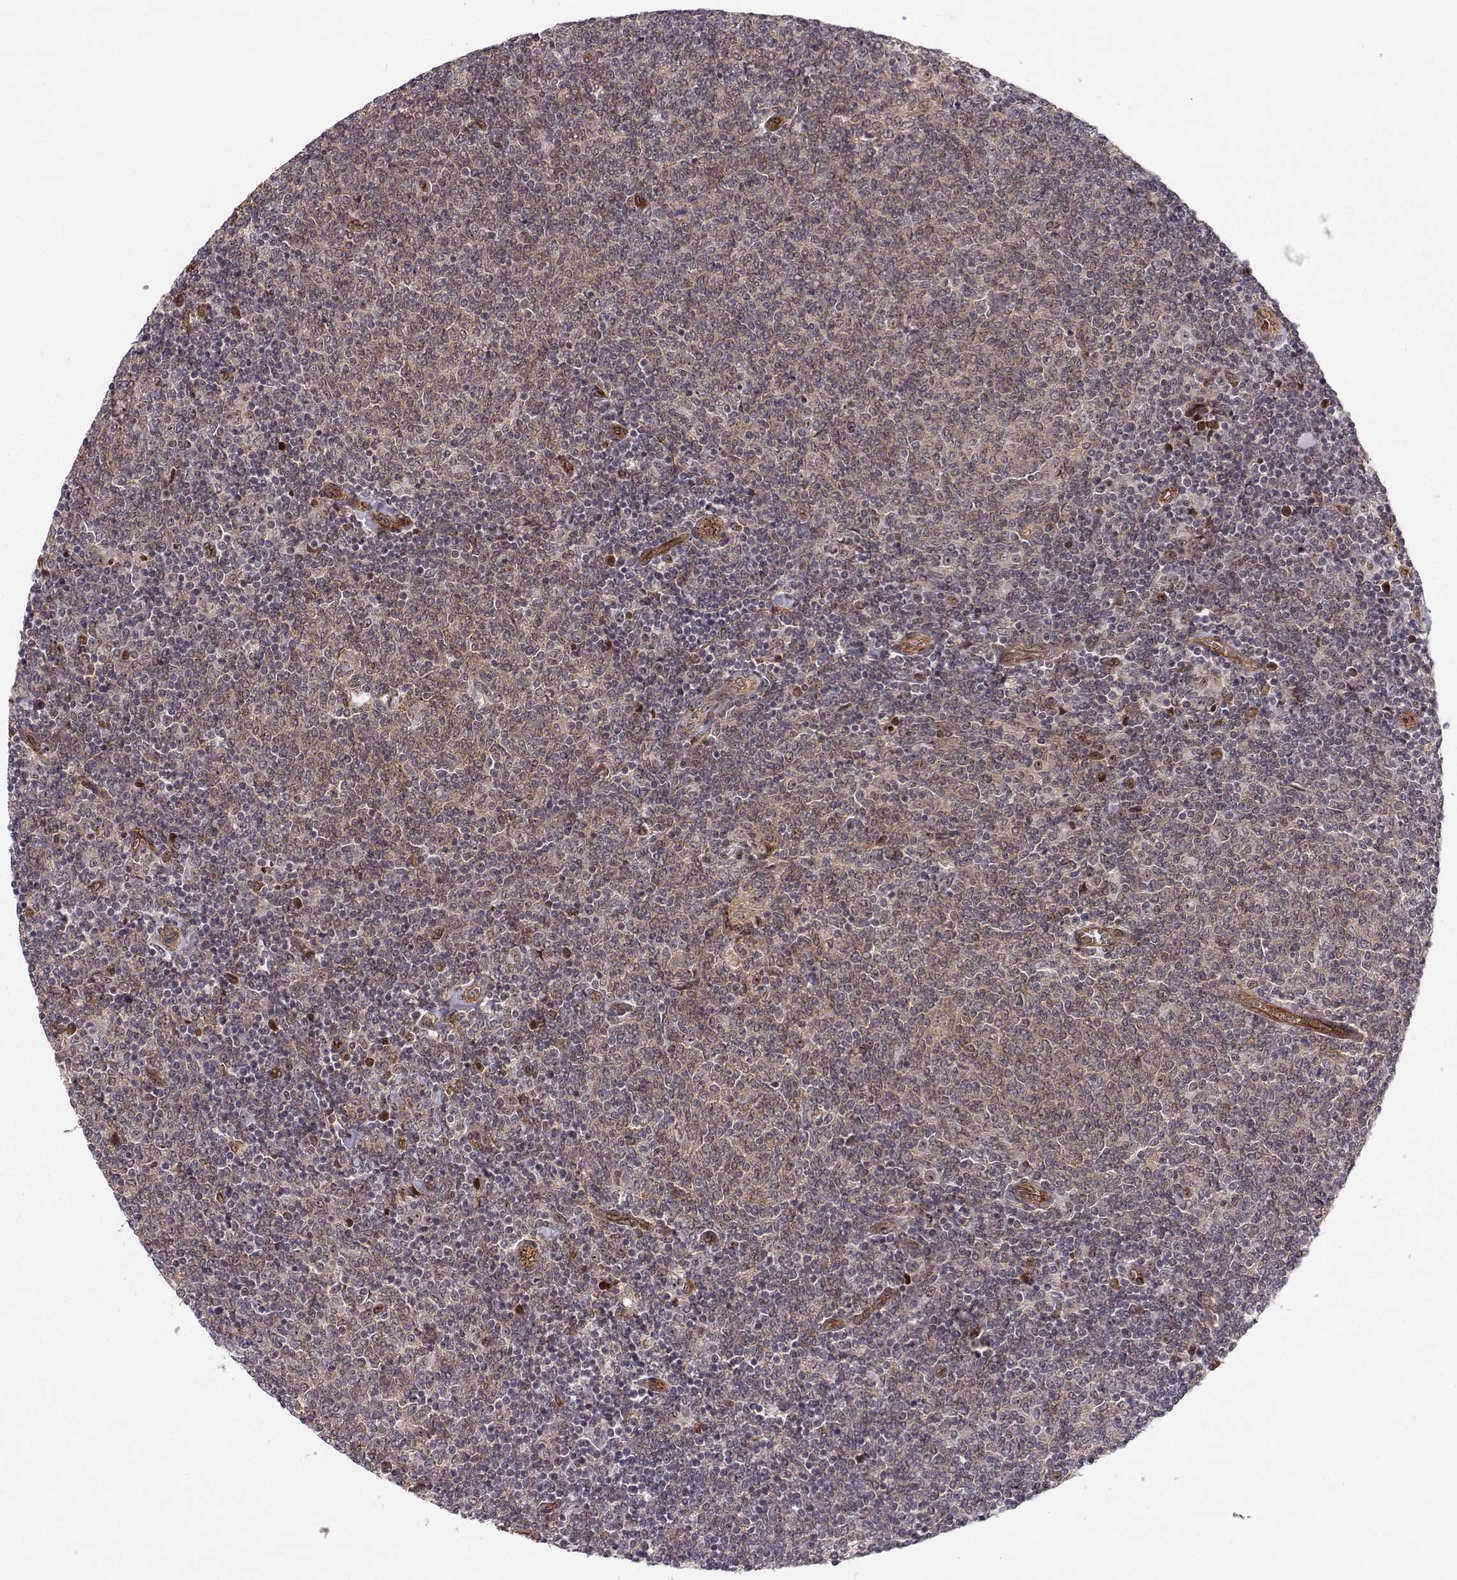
{"staining": {"intensity": "weak", "quantity": ">75%", "location": "cytoplasmic/membranous"}, "tissue": "lymphoma", "cell_type": "Tumor cells", "image_type": "cancer", "snomed": [{"axis": "morphology", "description": "Malignant lymphoma, non-Hodgkin's type, Low grade"}, {"axis": "topography", "description": "Lymph node"}], "caption": "Tumor cells show low levels of weak cytoplasmic/membranous positivity in approximately >75% of cells in lymphoma.", "gene": "CIR1", "patient": {"sex": "male", "age": 52}}